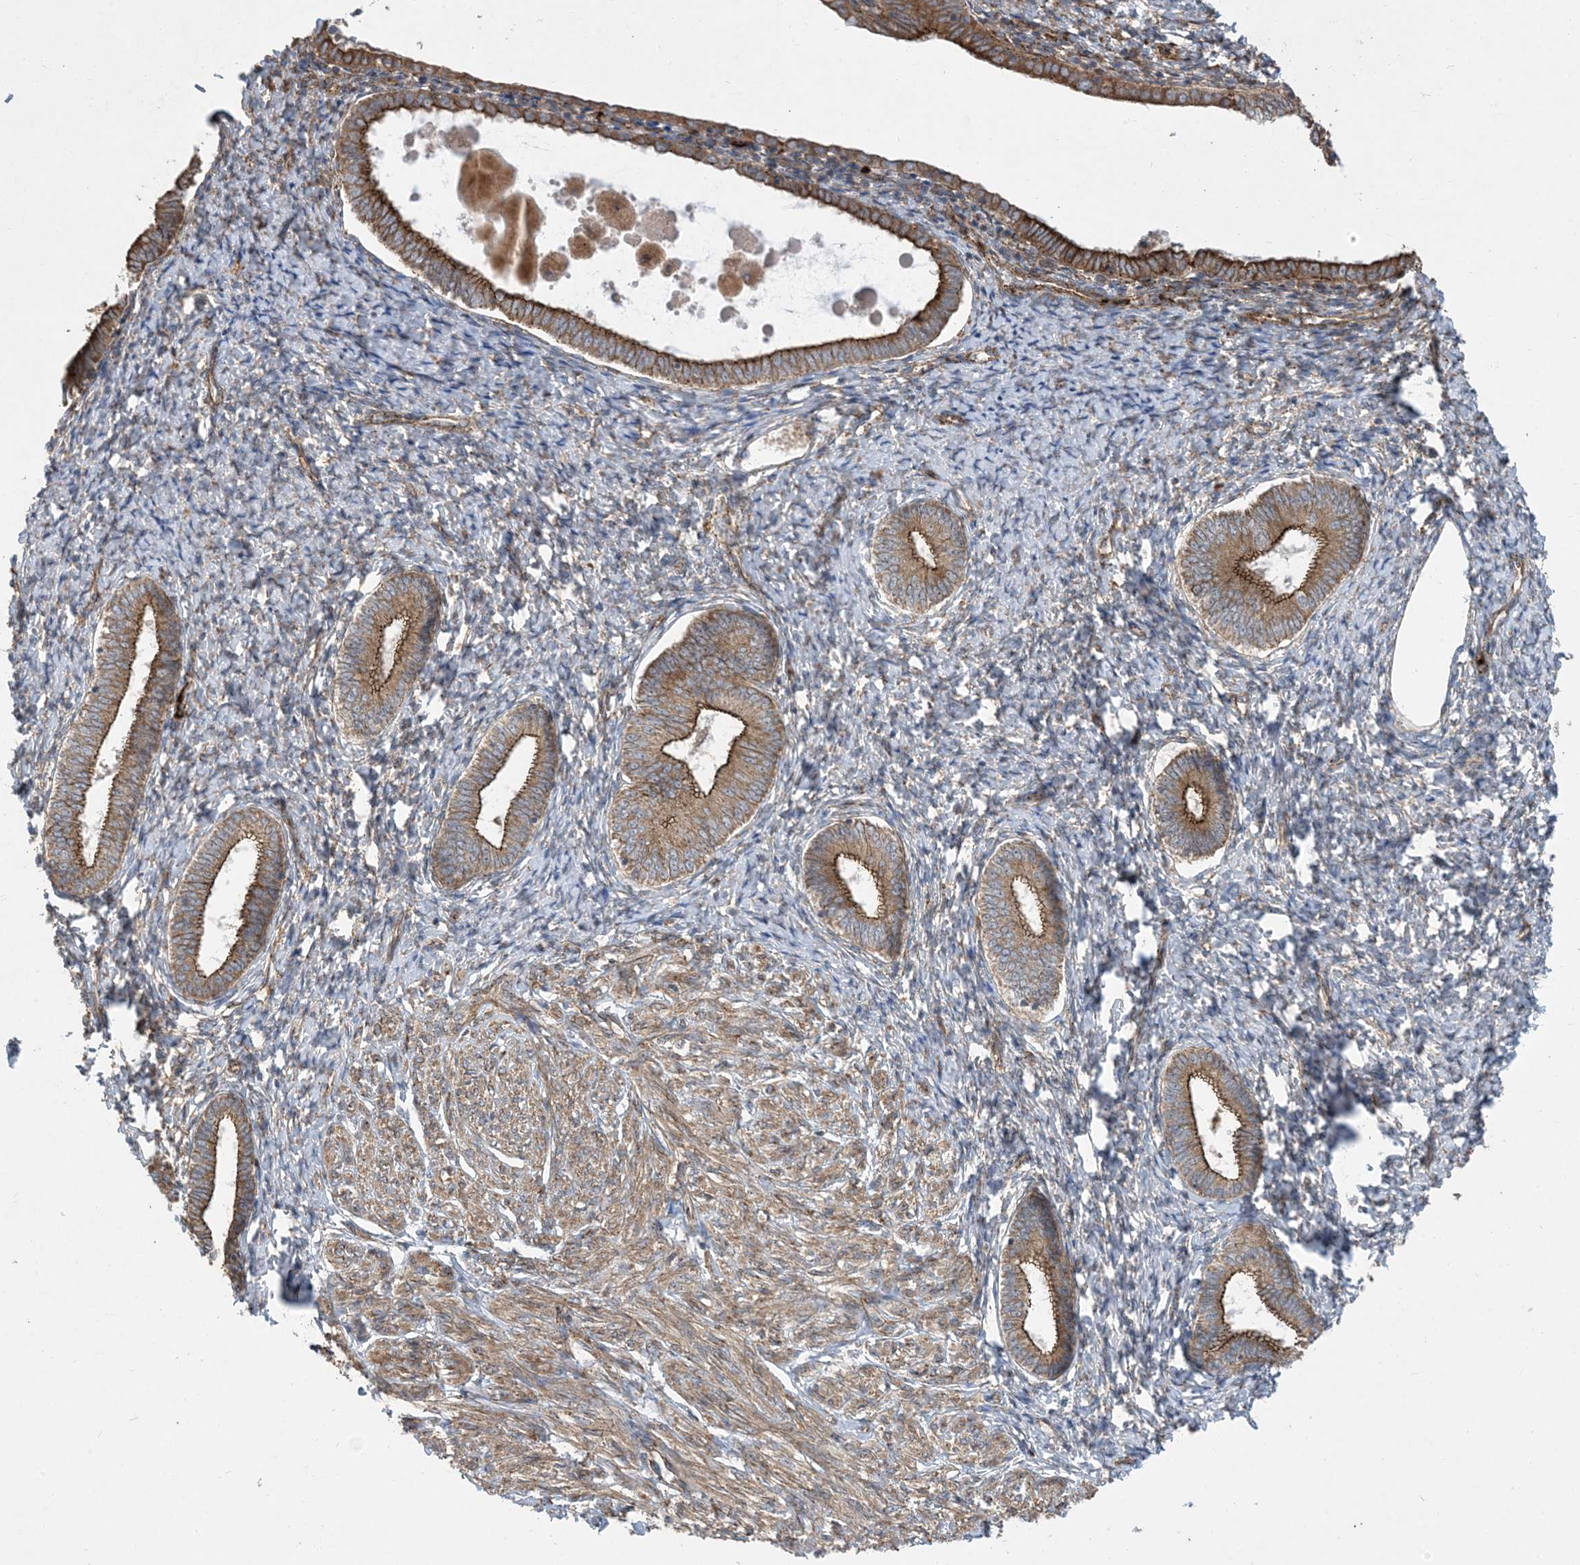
{"staining": {"intensity": "moderate", "quantity": "25%-75%", "location": "cytoplasmic/membranous"}, "tissue": "endometrium", "cell_type": "Cells in endometrial stroma", "image_type": "normal", "snomed": [{"axis": "morphology", "description": "Normal tissue, NOS"}, {"axis": "topography", "description": "Endometrium"}], "caption": "DAB (3,3'-diaminobenzidine) immunohistochemical staining of normal endometrium shows moderate cytoplasmic/membranous protein positivity in about 25%-75% of cells in endometrial stroma.", "gene": "OTOP1", "patient": {"sex": "female", "age": 72}}